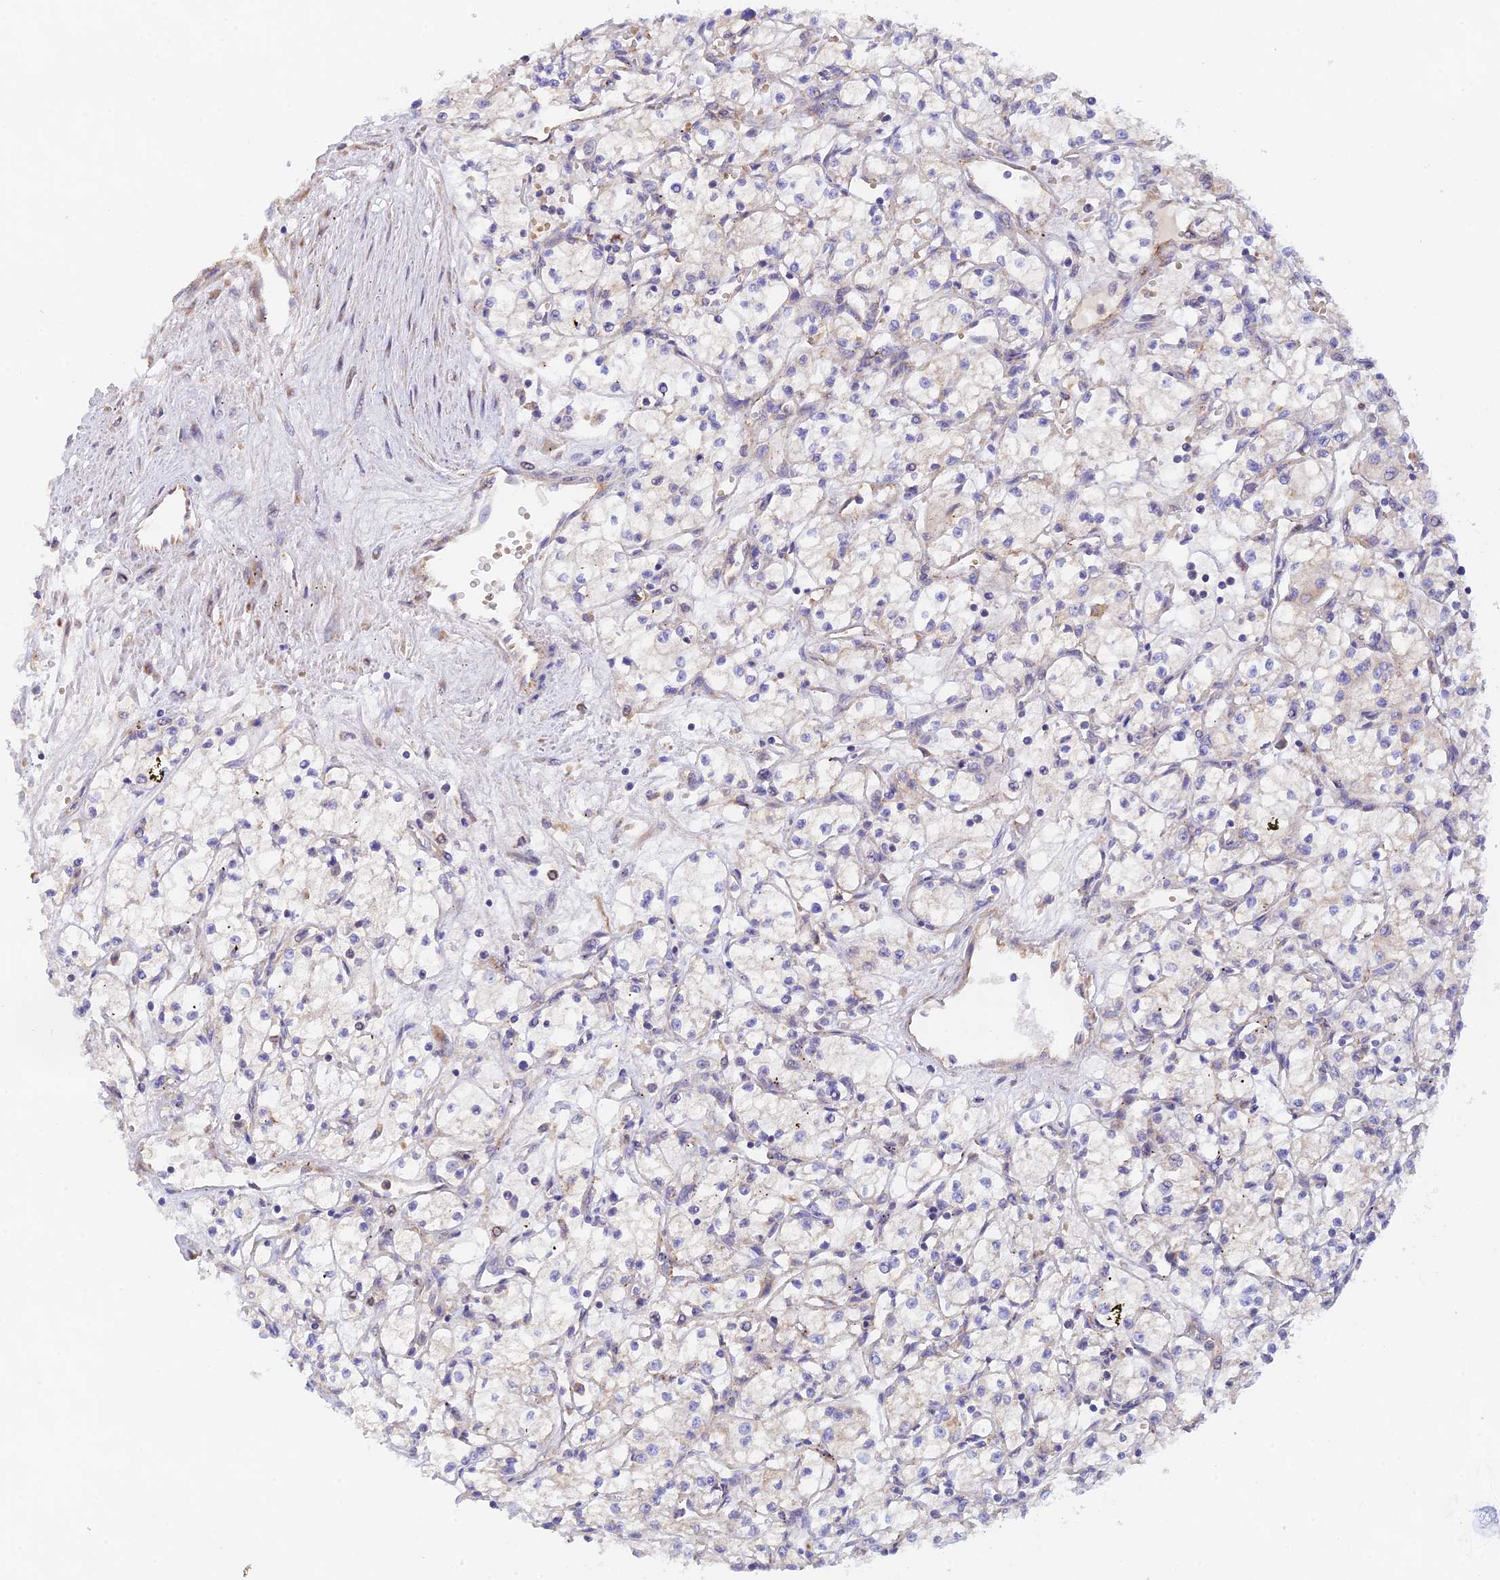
{"staining": {"intensity": "negative", "quantity": "none", "location": "none"}, "tissue": "renal cancer", "cell_type": "Tumor cells", "image_type": "cancer", "snomed": [{"axis": "morphology", "description": "Adenocarcinoma, NOS"}, {"axis": "topography", "description": "Kidney"}], "caption": "This is an IHC photomicrograph of adenocarcinoma (renal). There is no positivity in tumor cells.", "gene": "RANBP6", "patient": {"sex": "male", "age": 59}}